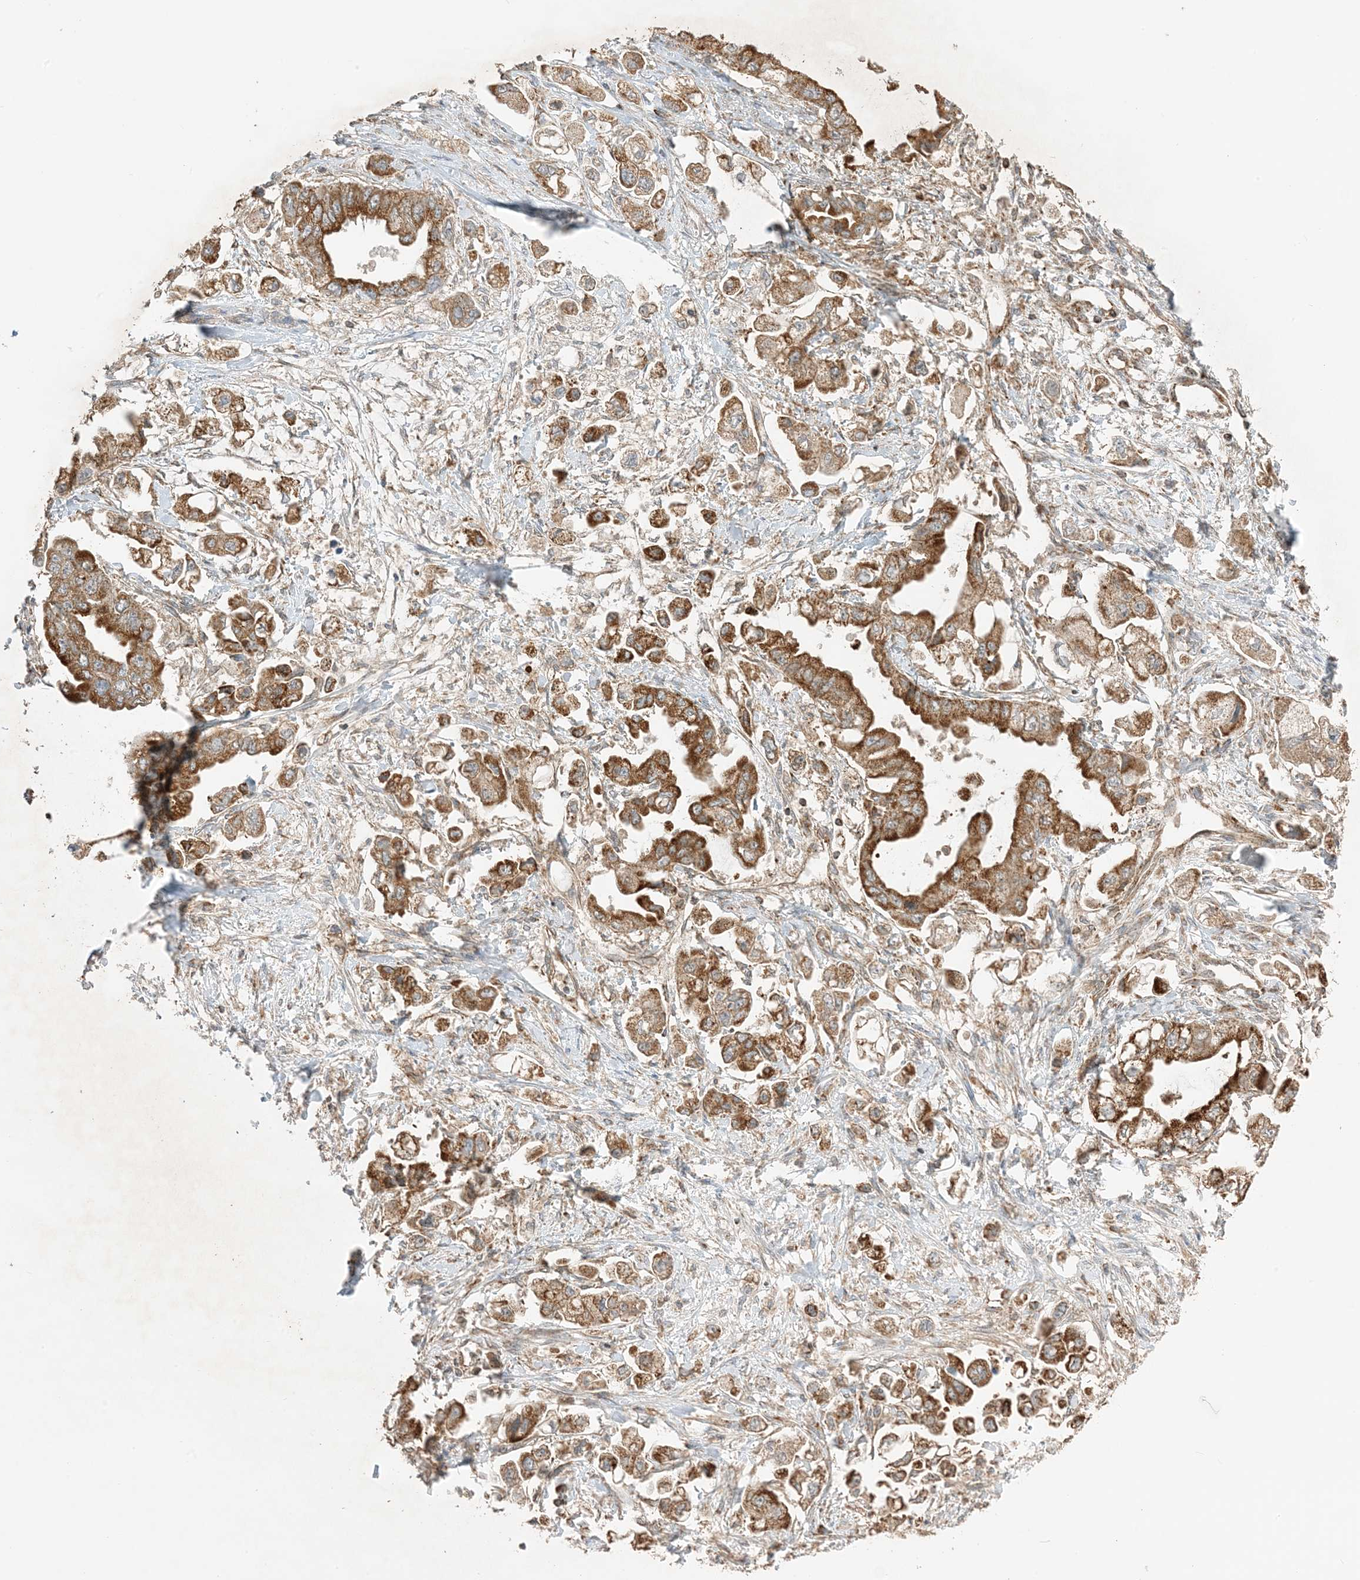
{"staining": {"intensity": "strong", "quantity": ">75%", "location": "cytoplasmic/membranous"}, "tissue": "stomach cancer", "cell_type": "Tumor cells", "image_type": "cancer", "snomed": [{"axis": "morphology", "description": "Adenocarcinoma, NOS"}, {"axis": "topography", "description": "Stomach"}], "caption": "There is high levels of strong cytoplasmic/membranous expression in tumor cells of adenocarcinoma (stomach), as demonstrated by immunohistochemical staining (brown color).", "gene": "N4BP3", "patient": {"sex": "male", "age": 62}}